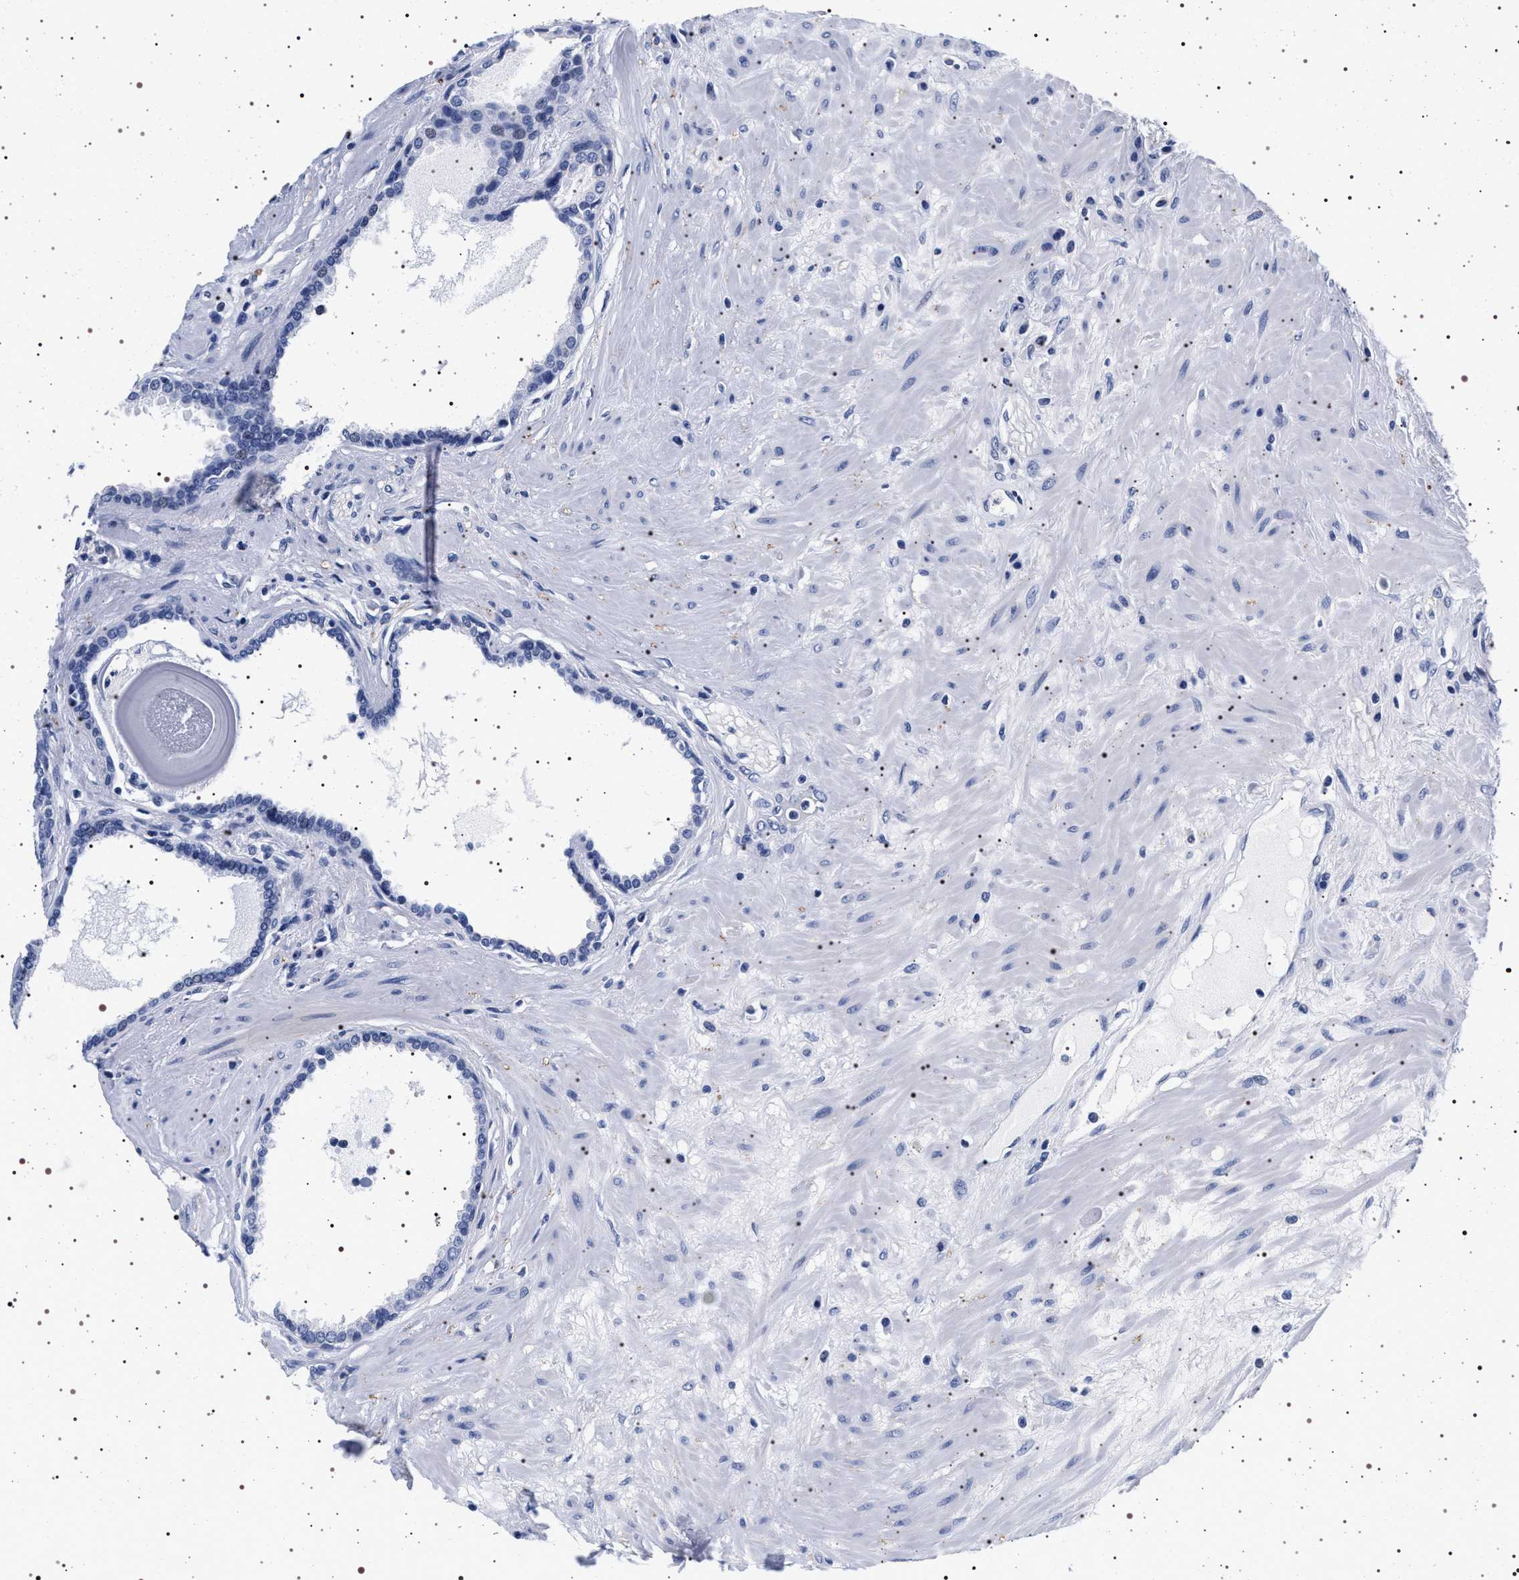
{"staining": {"intensity": "negative", "quantity": "none", "location": "none"}, "tissue": "seminal vesicle", "cell_type": "Glandular cells", "image_type": "normal", "snomed": [{"axis": "morphology", "description": "Normal tissue, NOS"}, {"axis": "topography", "description": "Seminal veicle"}], "caption": "An image of seminal vesicle stained for a protein shows no brown staining in glandular cells.", "gene": "SYN1", "patient": {"sex": "male", "age": 61}}